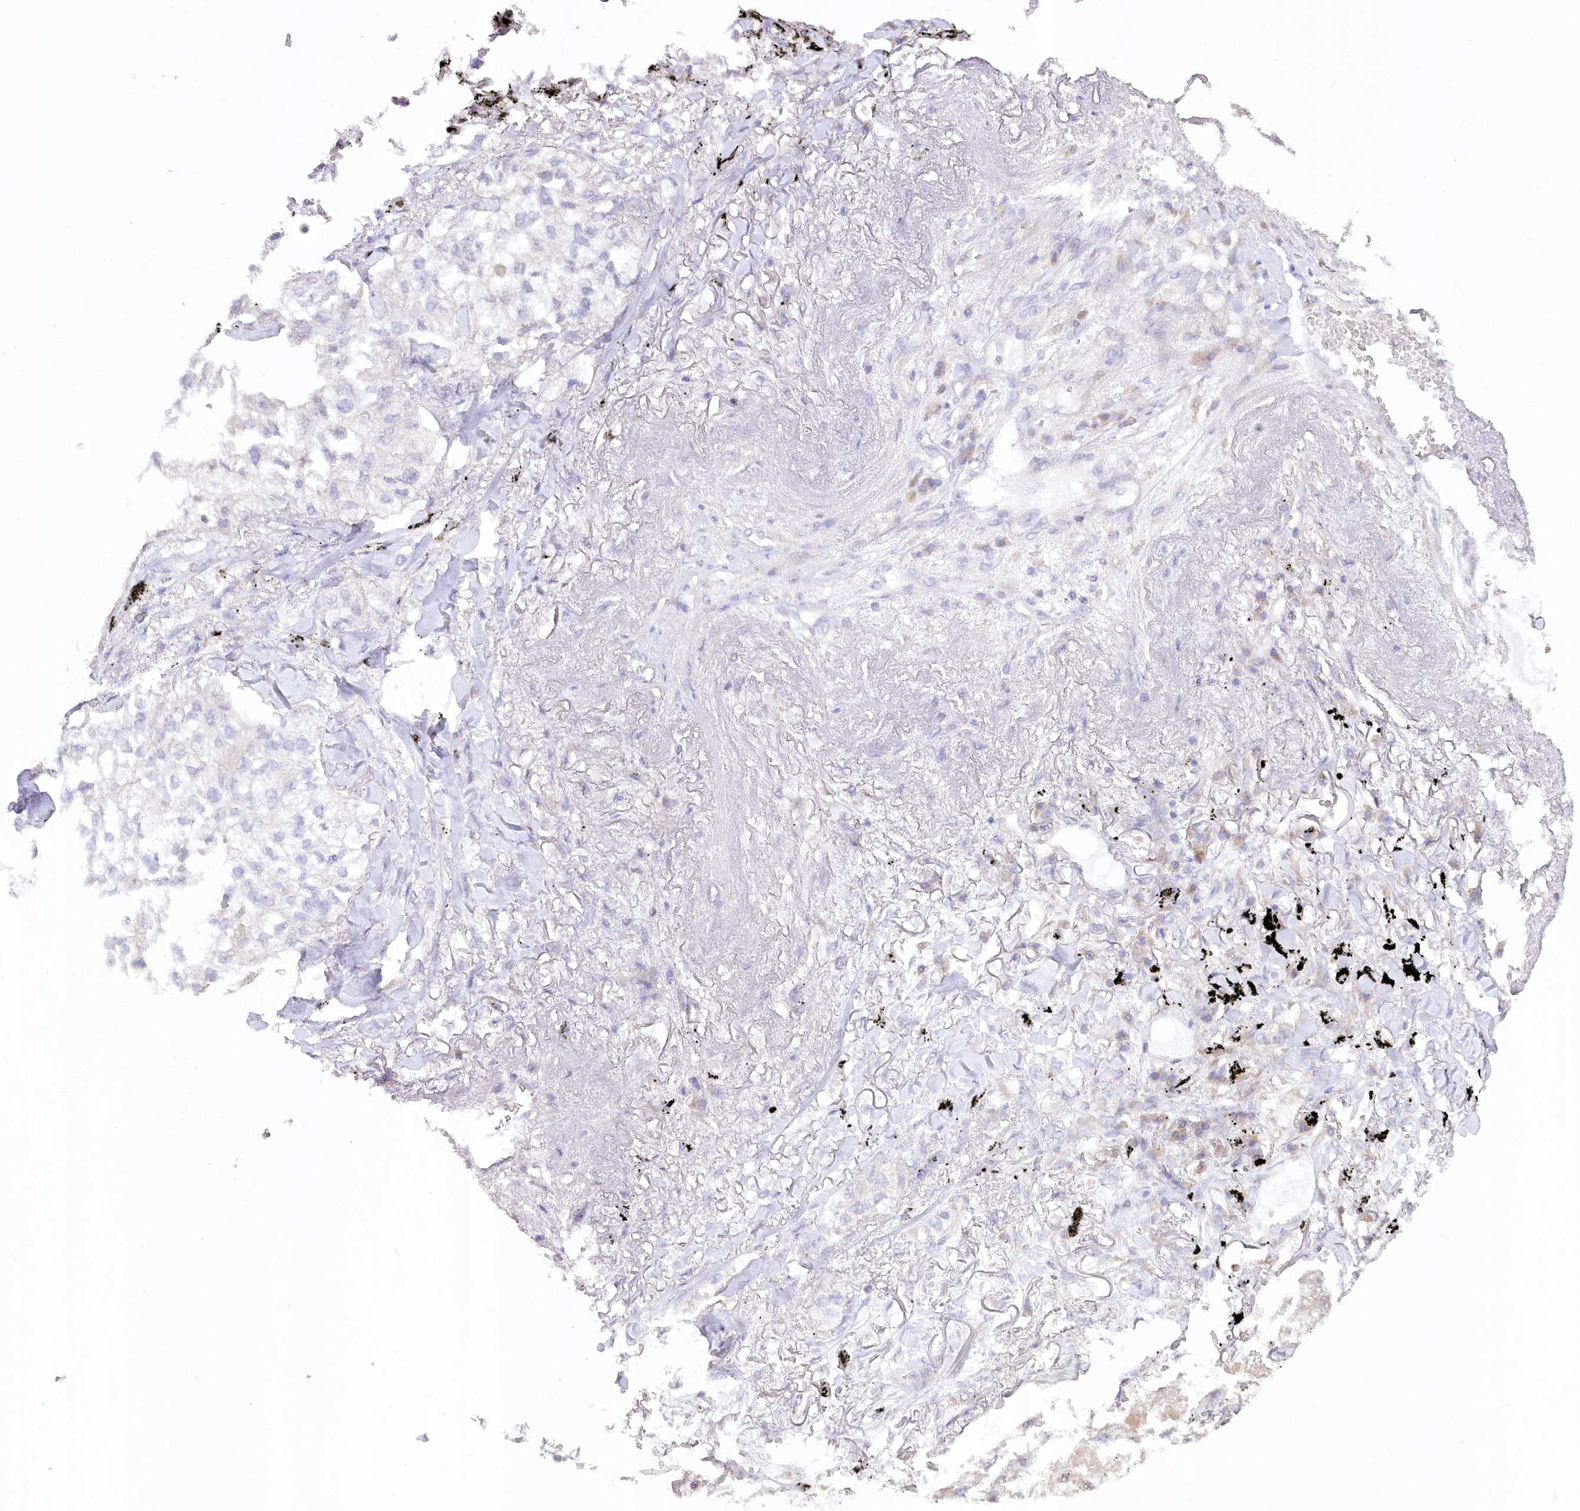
{"staining": {"intensity": "negative", "quantity": "none", "location": "none"}, "tissue": "lung cancer", "cell_type": "Tumor cells", "image_type": "cancer", "snomed": [{"axis": "morphology", "description": "Adenocarcinoma, NOS"}, {"axis": "topography", "description": "Lung"}], "caption": "Immunohistochemistry micrograph of human adenocarcinoma (lung) stained for a protein (brown), which shows no staining in tumor cells.", "gene": "PAIP2", "patient": {"sex": "male", "age": 65}}